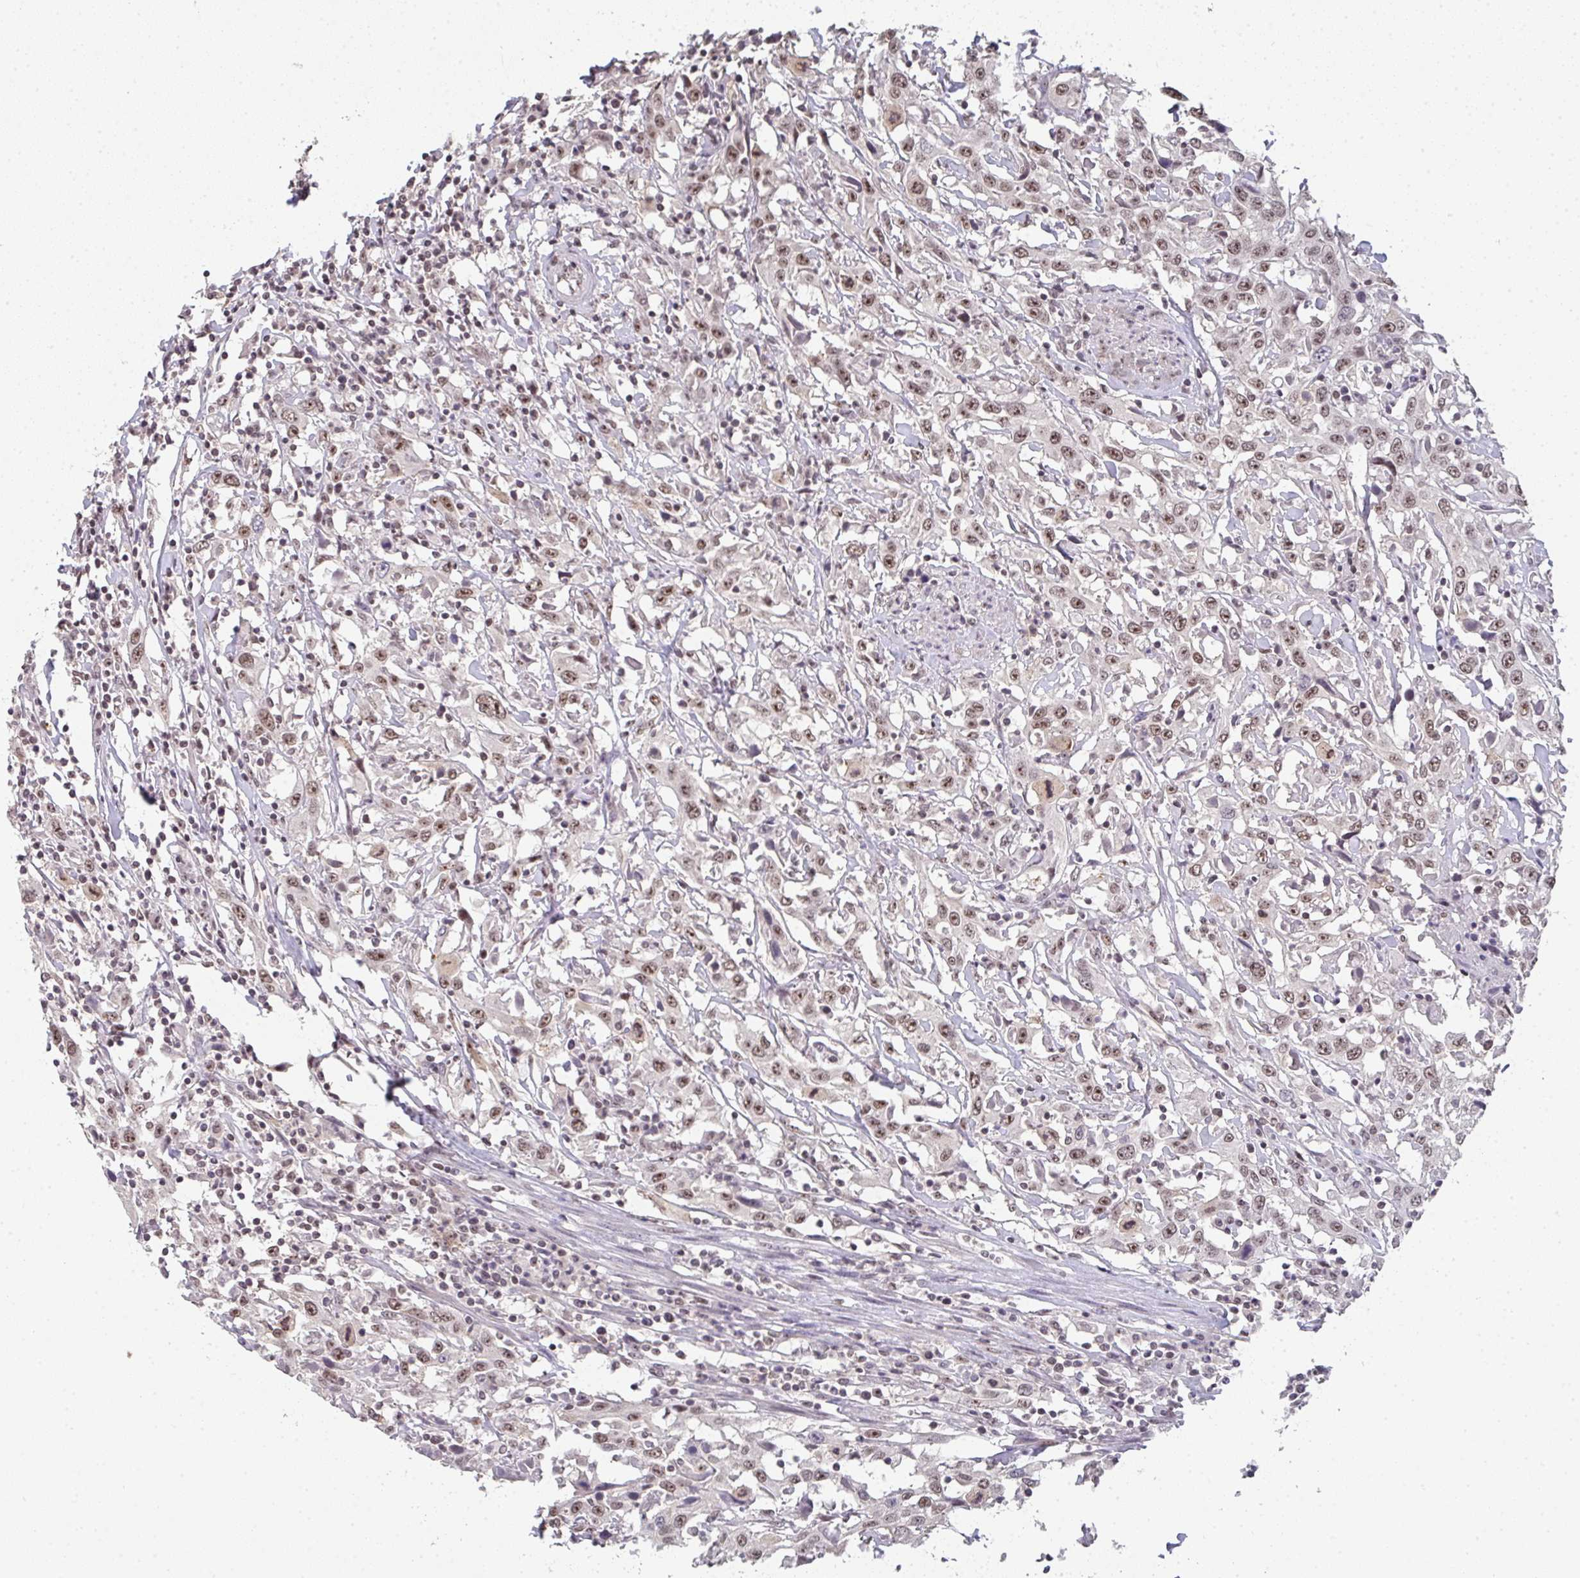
{"staining": {"intensity": "moderate", "quantity": ">75%", "location": "nuclear"}, "tissue": "urothelial cancer", "cell_type": "Tumor cells", "image_type": "cancer", "snomed": [{"axis": "morphology", "description": "Urothelial carcinoma, High grade"}, {"axis": "topography", "description": "Urinary bladder"}], "caption": "Immunohistochemistry (IHC) histopathology image of neoplastic tissue: urothelial cancer stained using IHC reveals medium levels of moderate protein expression localized specifically in the nuclear of tumor cells, appearing as a nuclear brown color.", "gene": "DKC1", "patient": {"sex": "male", "age": 61}}